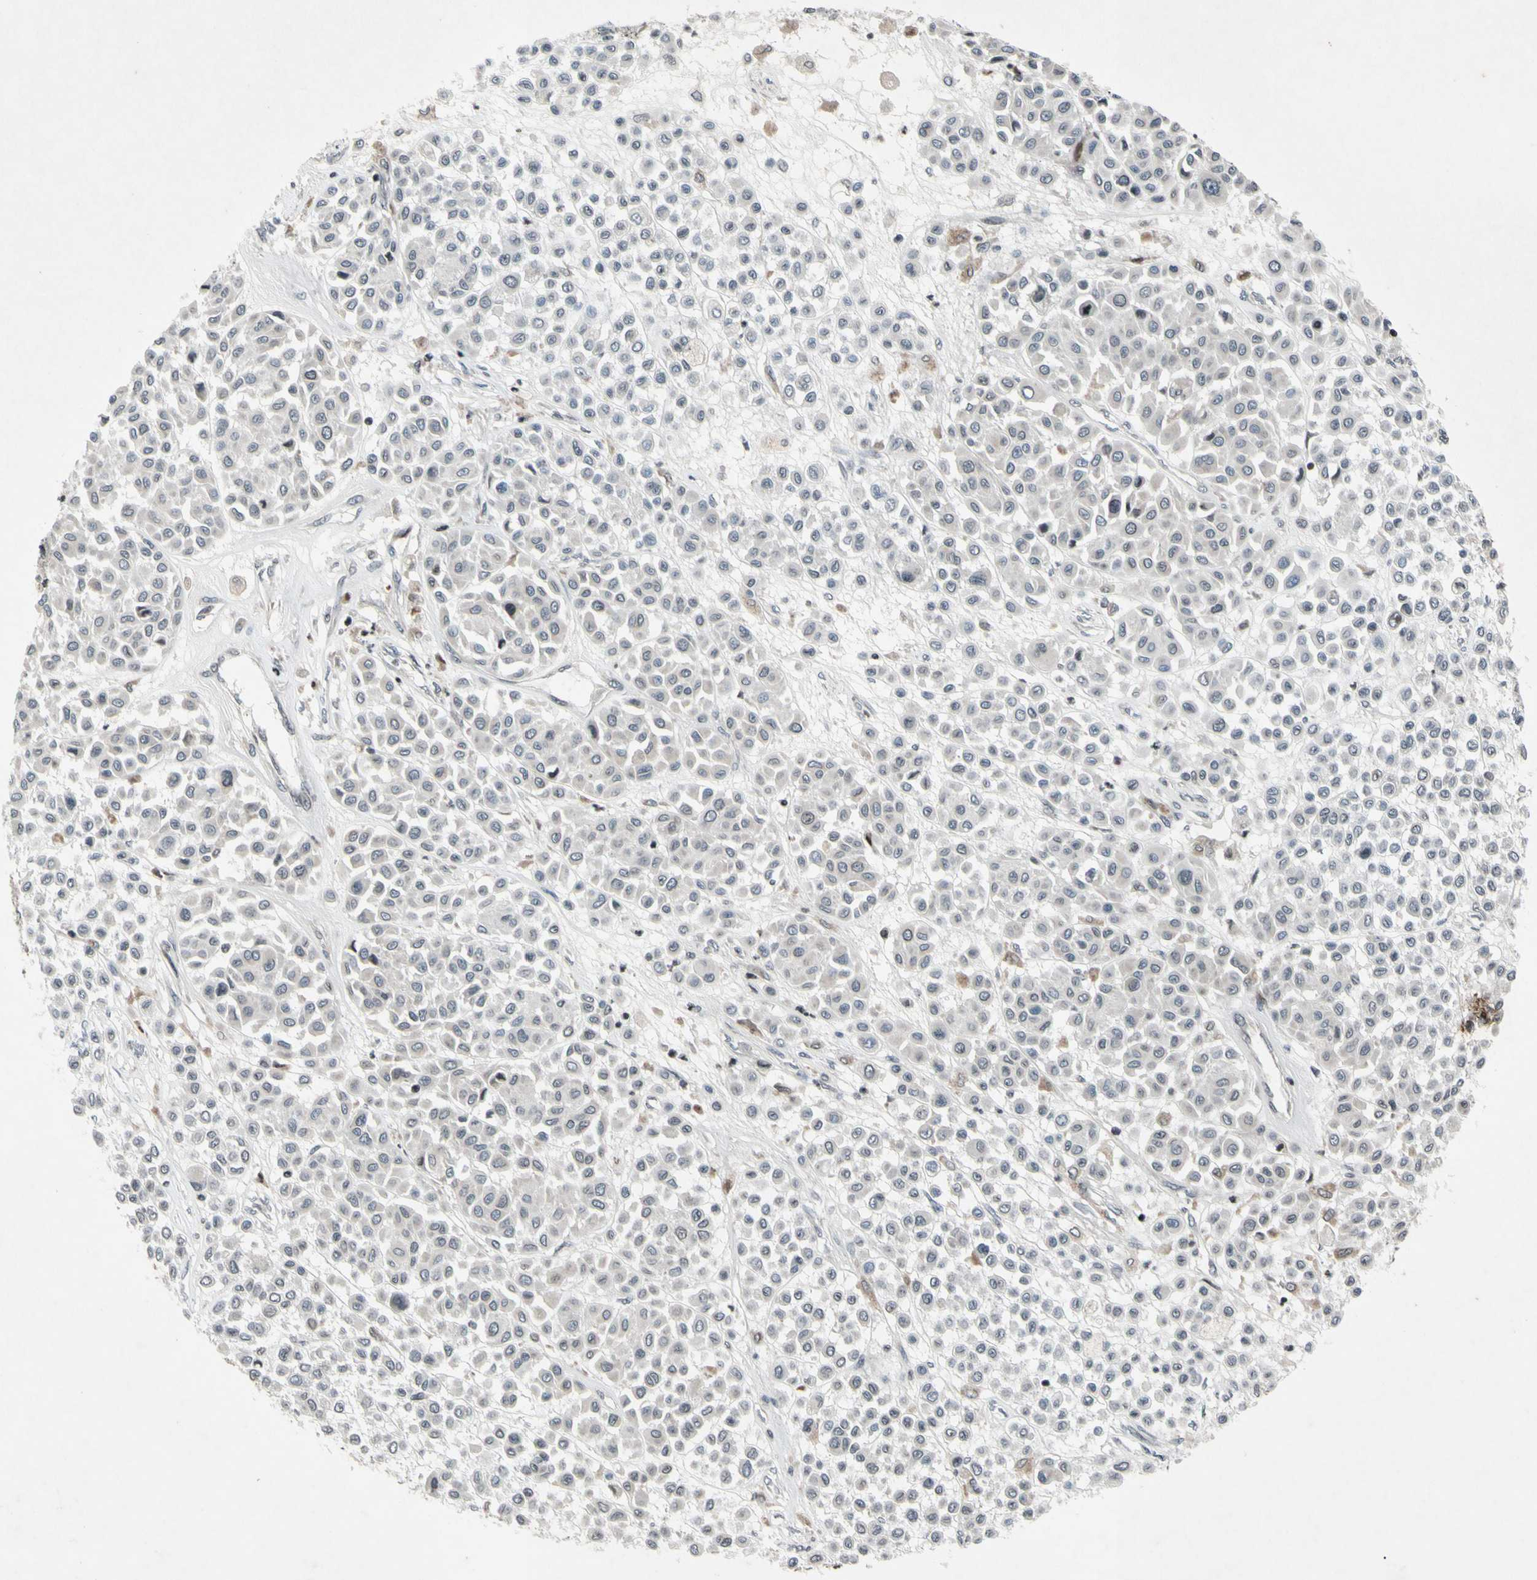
{"staining": {"intensity": "negative", "quantity": "none", "location": "none"}, "tissue": "melanoma", "cell_type": "Tumor cells", "image_type": "cancer", "snomed": [{"axis": "morphology", "description": "Malignant melanoma, Metastatic site"}, {"axis": "topography", "description": "Soft tissue"}], "caption": "Tumor cells show no significant protein staining in melanoma. Nuclei are stained in blue.", "gene": "XPO1", "patient": {"sex": "male", "age": 41}}